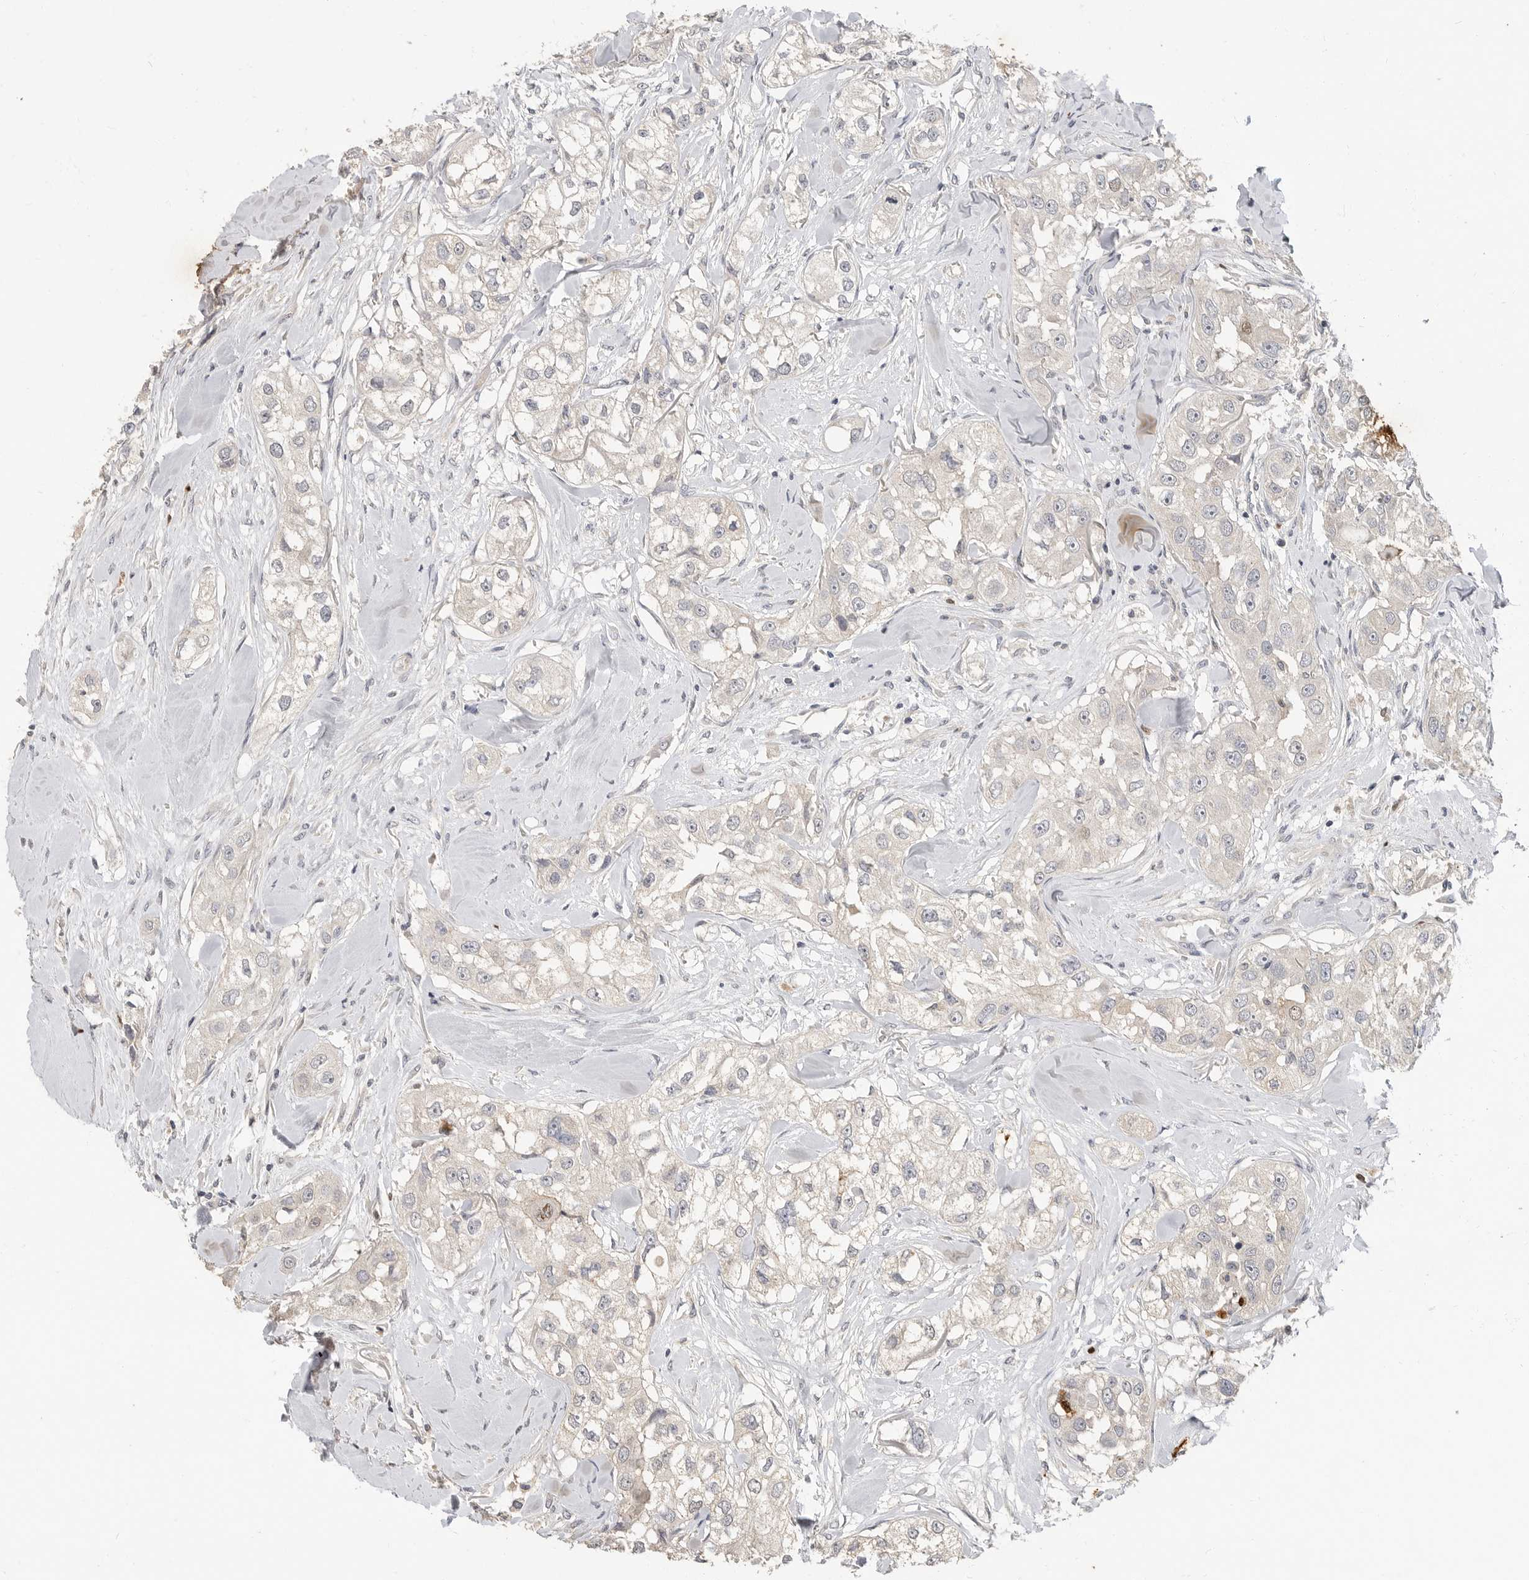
{"staining": {"intensity": "weak", "quantity": "<25%", "location": "cytoplasmic/membranous,nuclear"}, "tissue": "head and neck cancer", "cell_type": "Tumor cells", "image_type": "cancer", "snomed": [{"axis": "morphology", "description": "Normal tissue, NOS"}, {"axis": "morphology", "description": "Squamous cell carcinoma, NOS"}, {"axis": "topography", "description": "Skeletal muscle"}, {"axis": "topography", "description": "Head-Neck"}], "caption": "The IHC photomicrograph has no significant expression in tumor cells of head and neck cancer tissue.", "gene": "LTBR", "patient": {"sex": "male", "age": 51}}